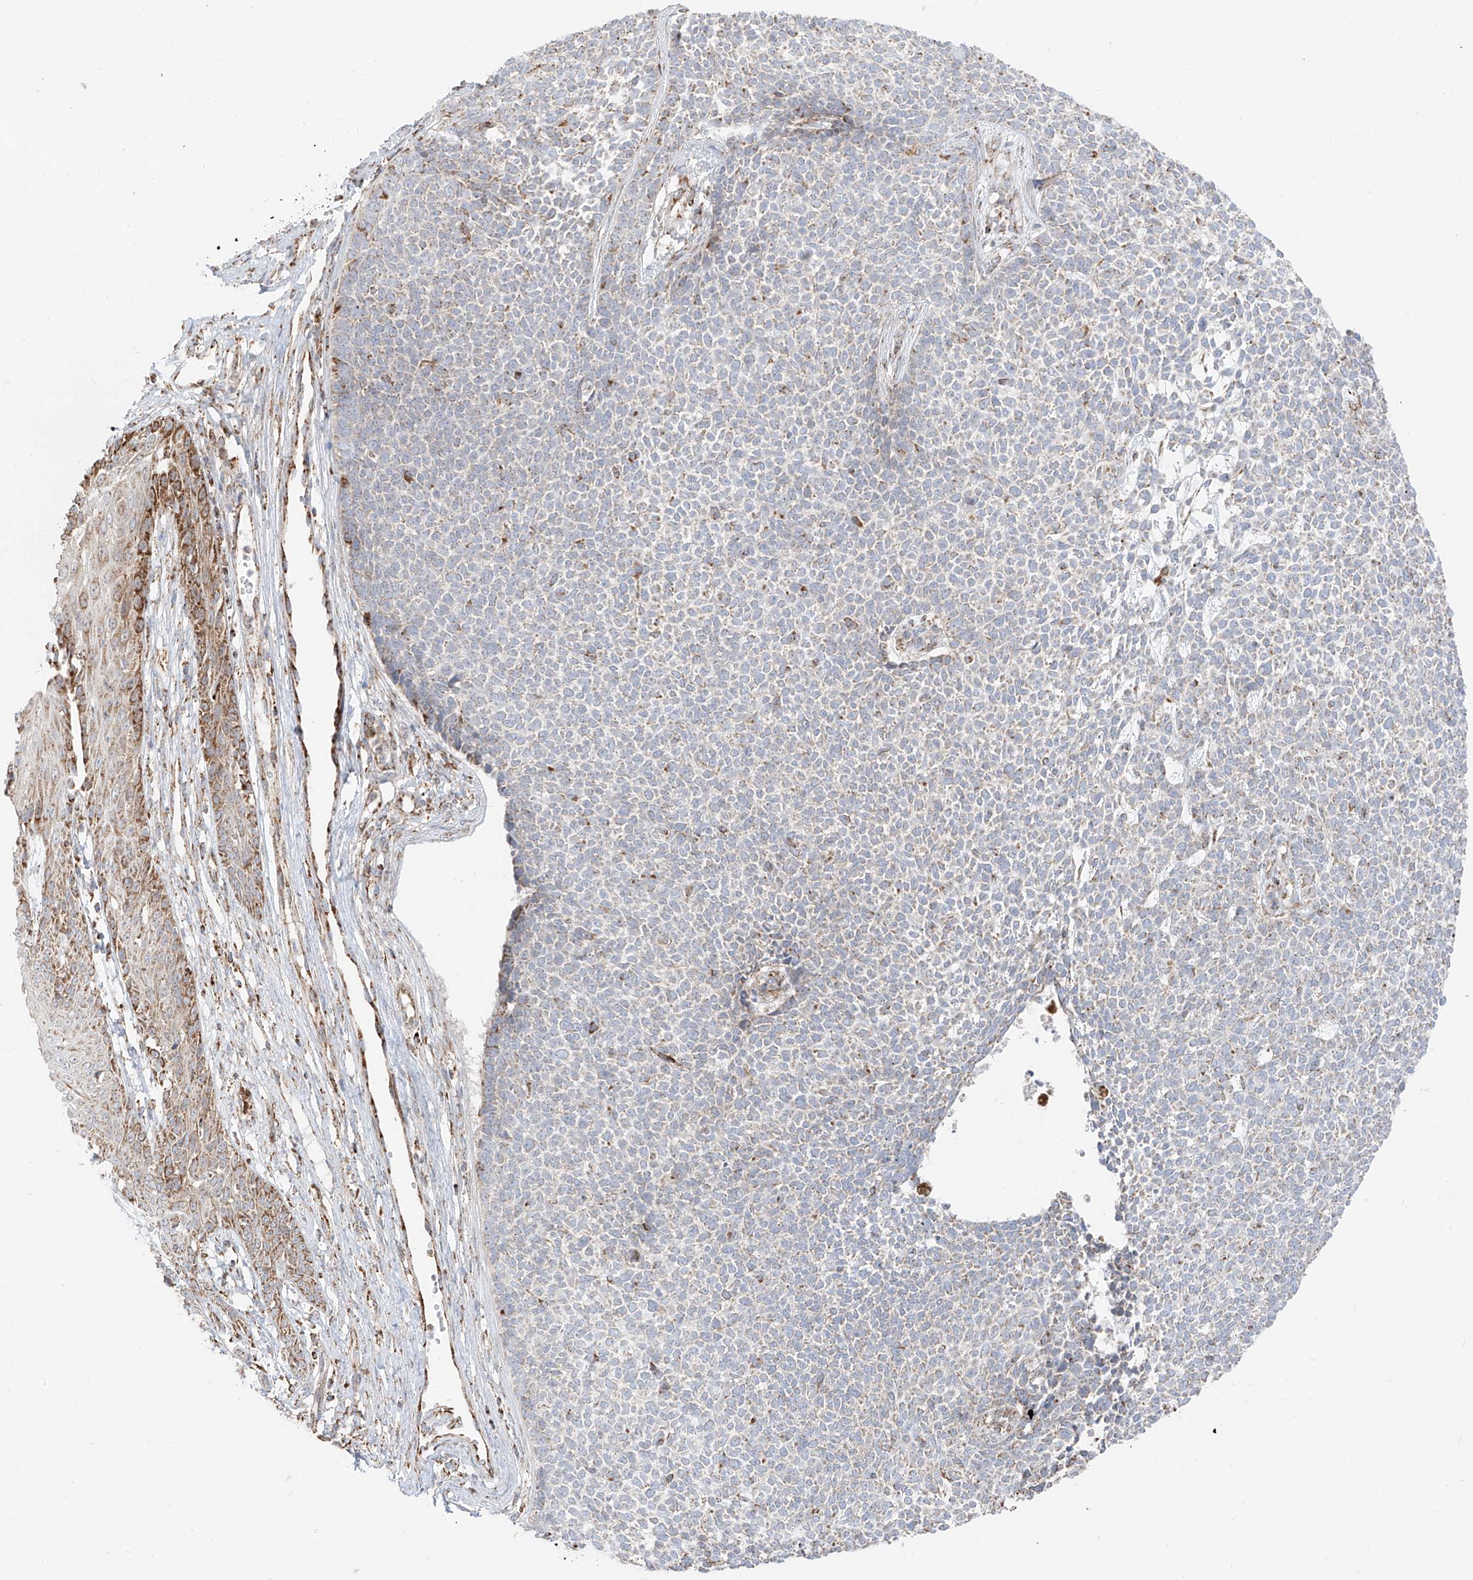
{"staining": {"intensity": "negative", "quantity": "none", "location": "none"}, "tissue": "skin cancer", "cell_type": "Tumor cells", "image_type": "cancer", "snomed": [{"axis": "morphology", "description": "Basal cell carcinoma"}, {"axis": "topography", "description": "Skin"}], "caption": "Tumor cells are negative for protein expression in human basal cell carcinoma (skin).", "gene": "ETHE1", "patient": {"sex": "female", "age": 84}}